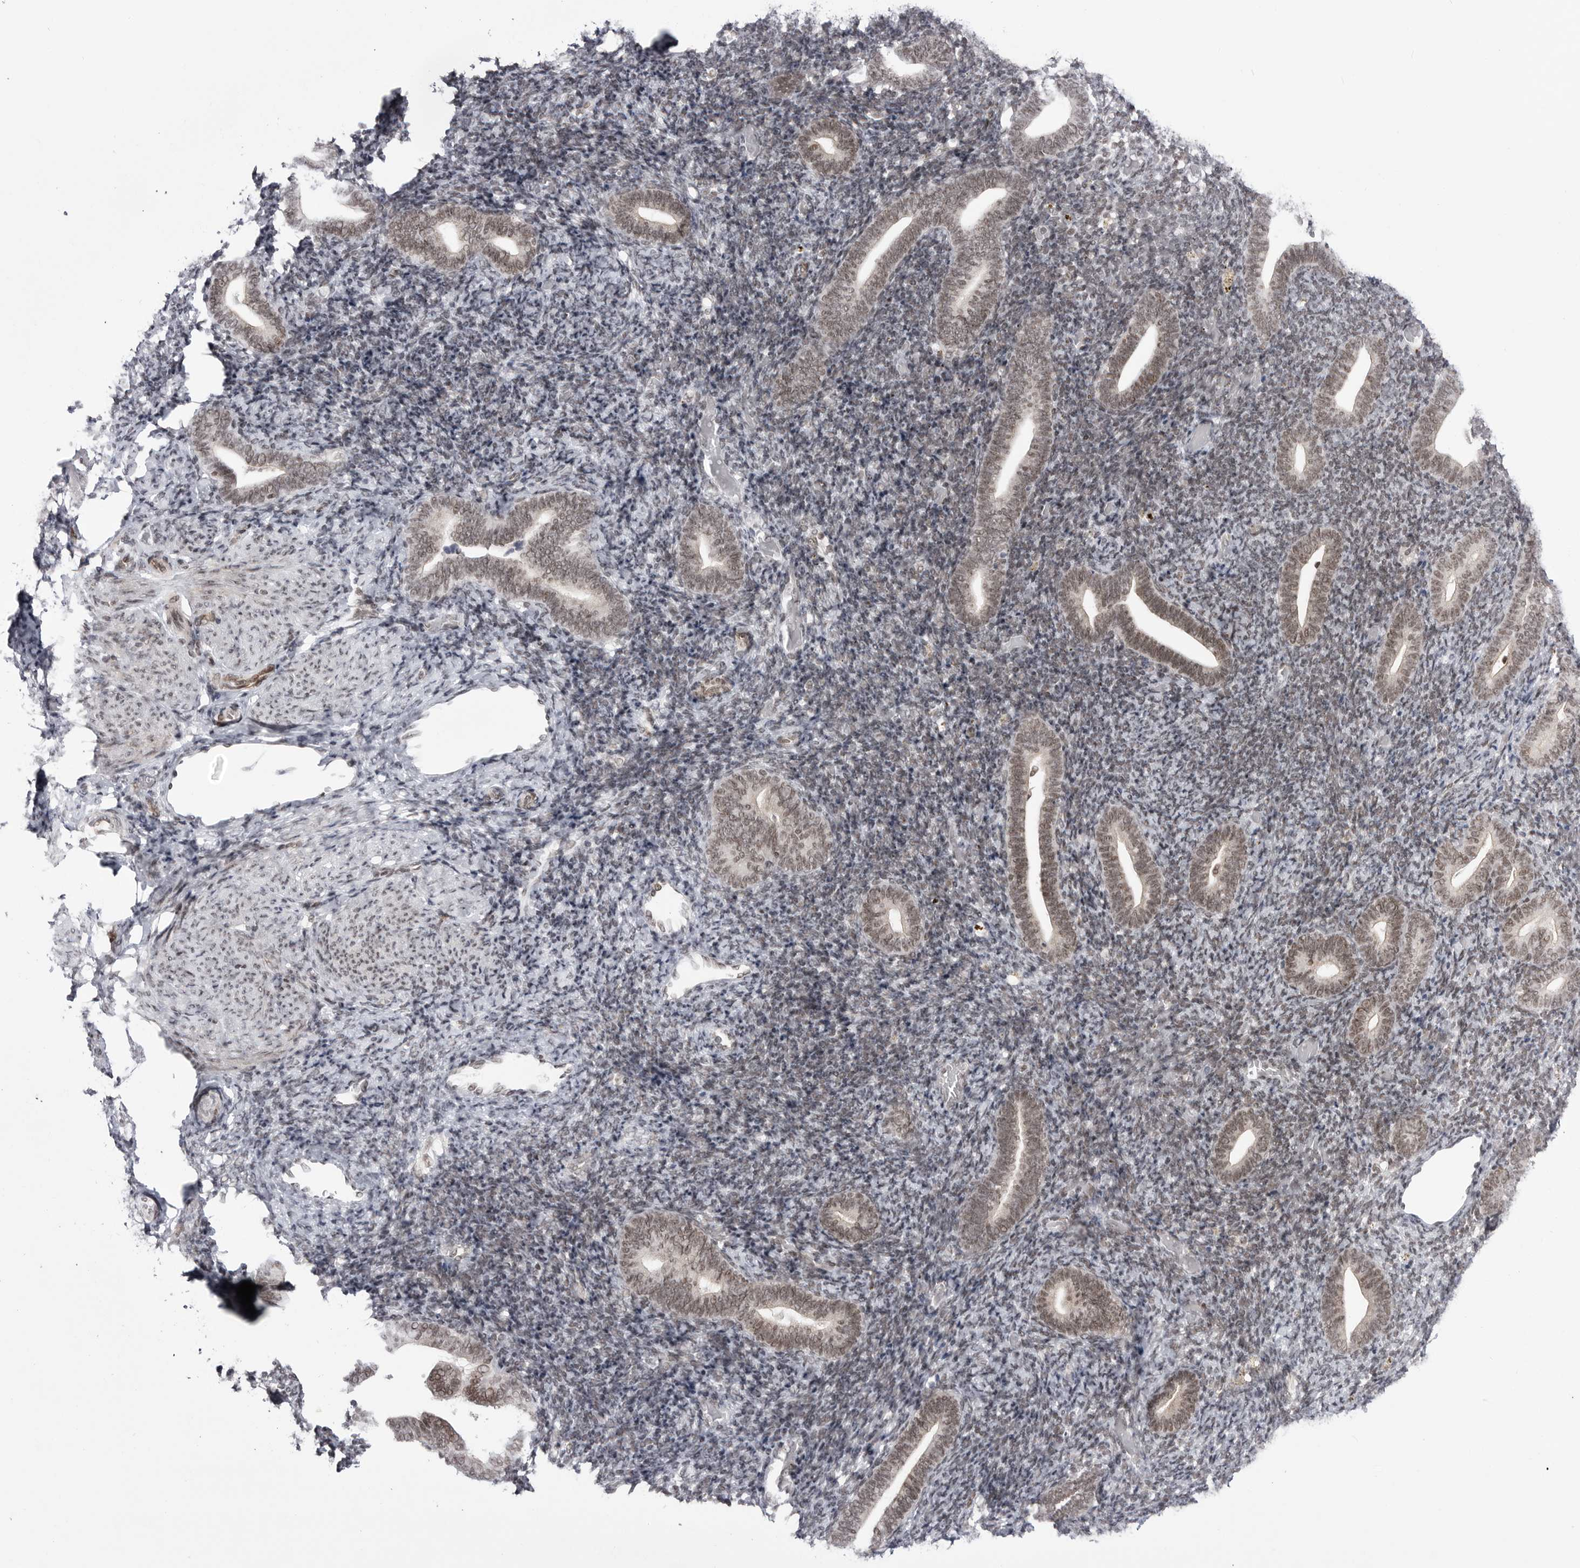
{"staining": {"intensity": "weak", "quantity": "25%-75%", "location": "nuclear"}, "tissue": "endometrium", "cell_type": "Cells in endometrial stroma", "image_type": "normal", "snomed": [{"axis": "morphology", "description": "Normal tissue, NOS"}, {"axis": "topography", "description": "Endometrium"}], "caption": "Protein staining reveals weak nuclear expression in approximately 25%-75% of cells in endometrial stroma in benign endometrium.", "gene": "TRIM66", "patient": {"sex": "female", "age": 51}}